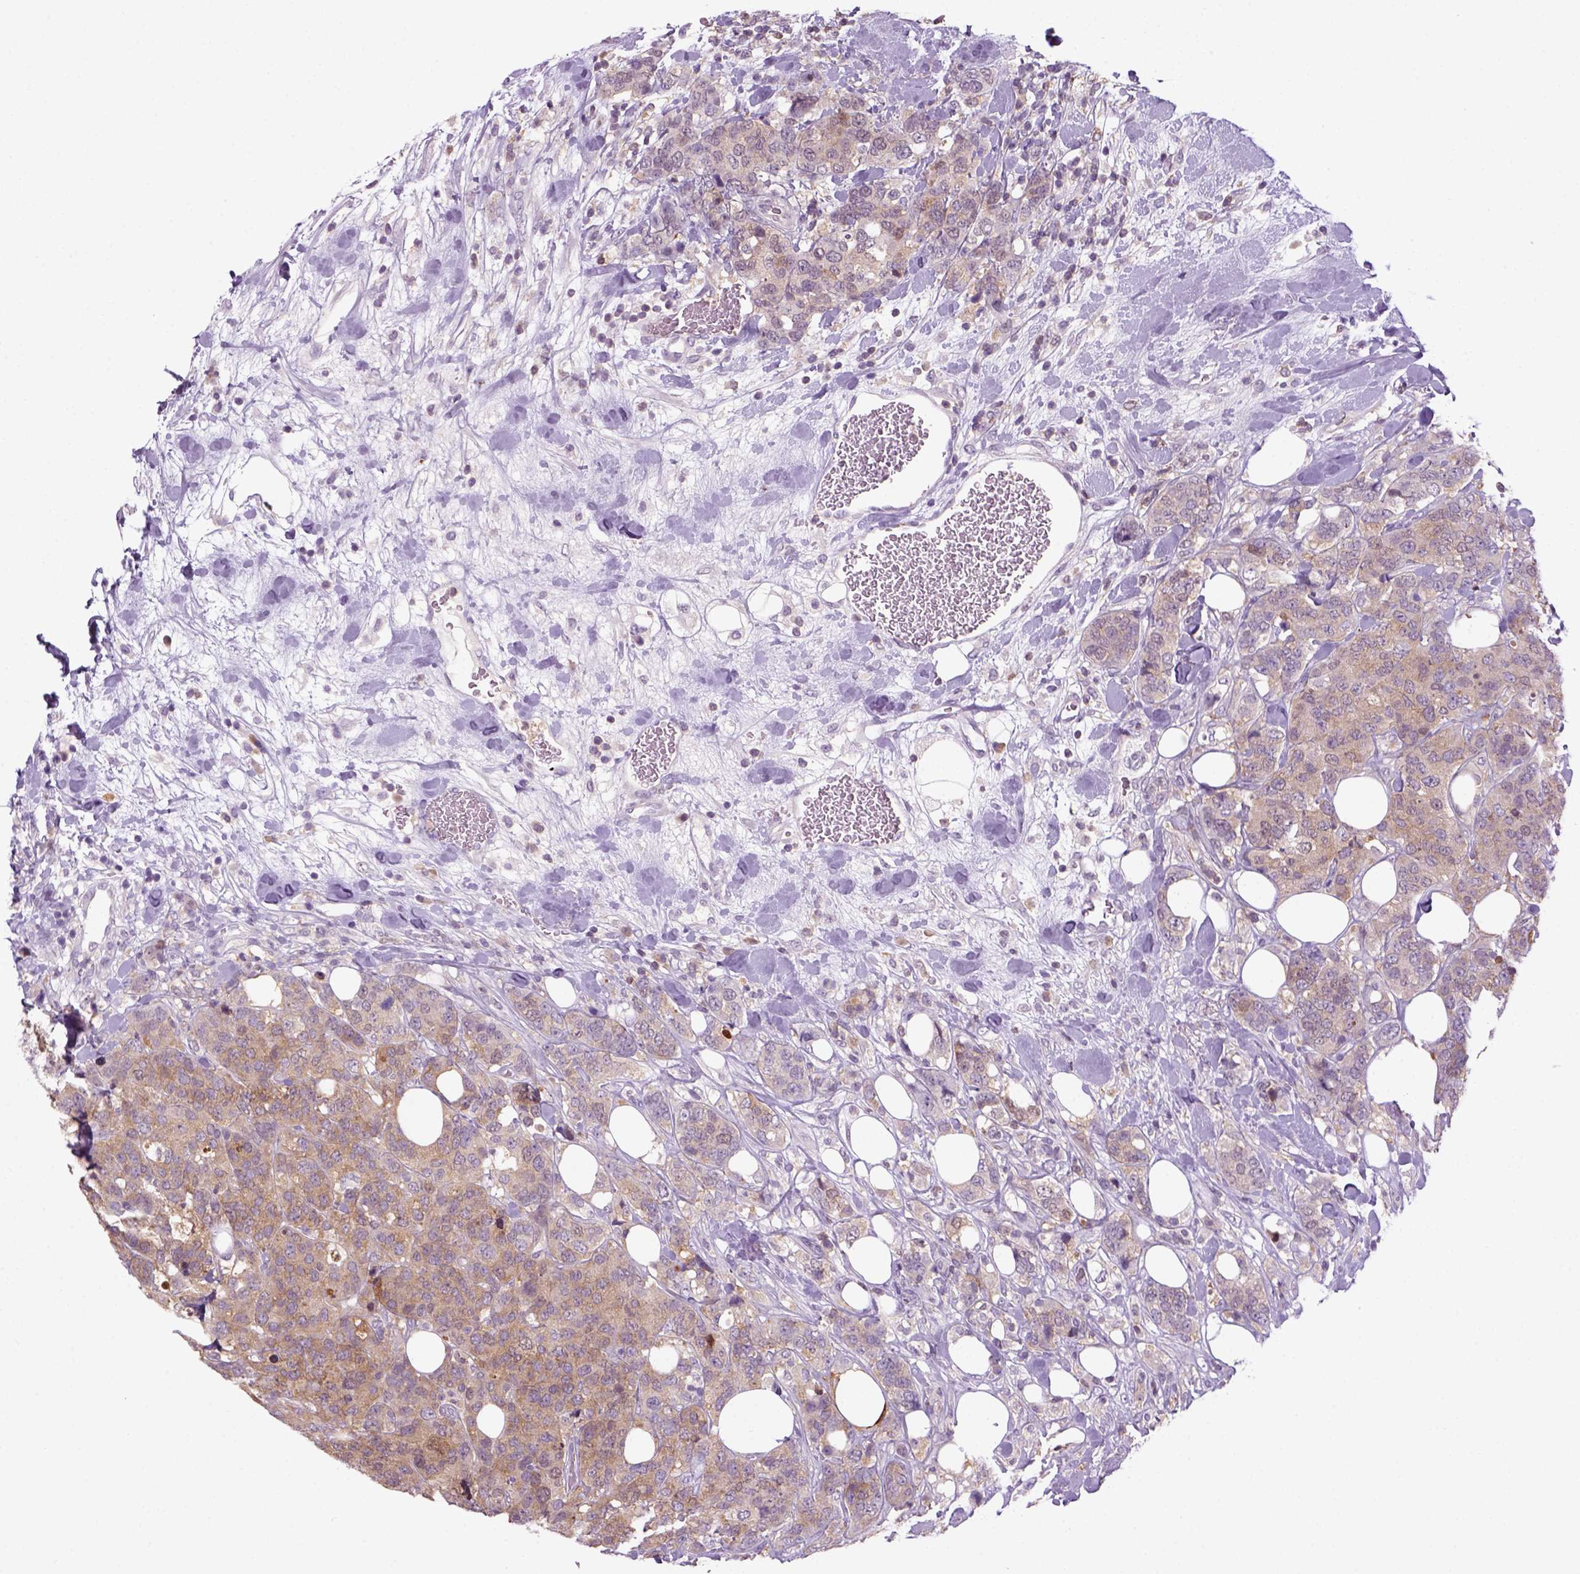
{"staining": {"intensity": "moderate", "quantity": ">75%", "location": "cytoplasmic/membranous"}, "tissue": "breast cancer", "cell_type": "Tumor cells", "image_type": "cancer", "snomed": [{"axis": "morphology", "description": "Lobular carcinoma"}, {"axis": "topography", "description": "Breast"}], "caption": "Immunohistochemistry (IHC) image of human breast cancer (lobular carcinoma) stained for a protein (brown), which shows medium levels of moderate cytoplasmic/membranous expression in about >75% of tumor cells.", "gene": "GOT1", "patient": {"sex": "female", "age": 59}}